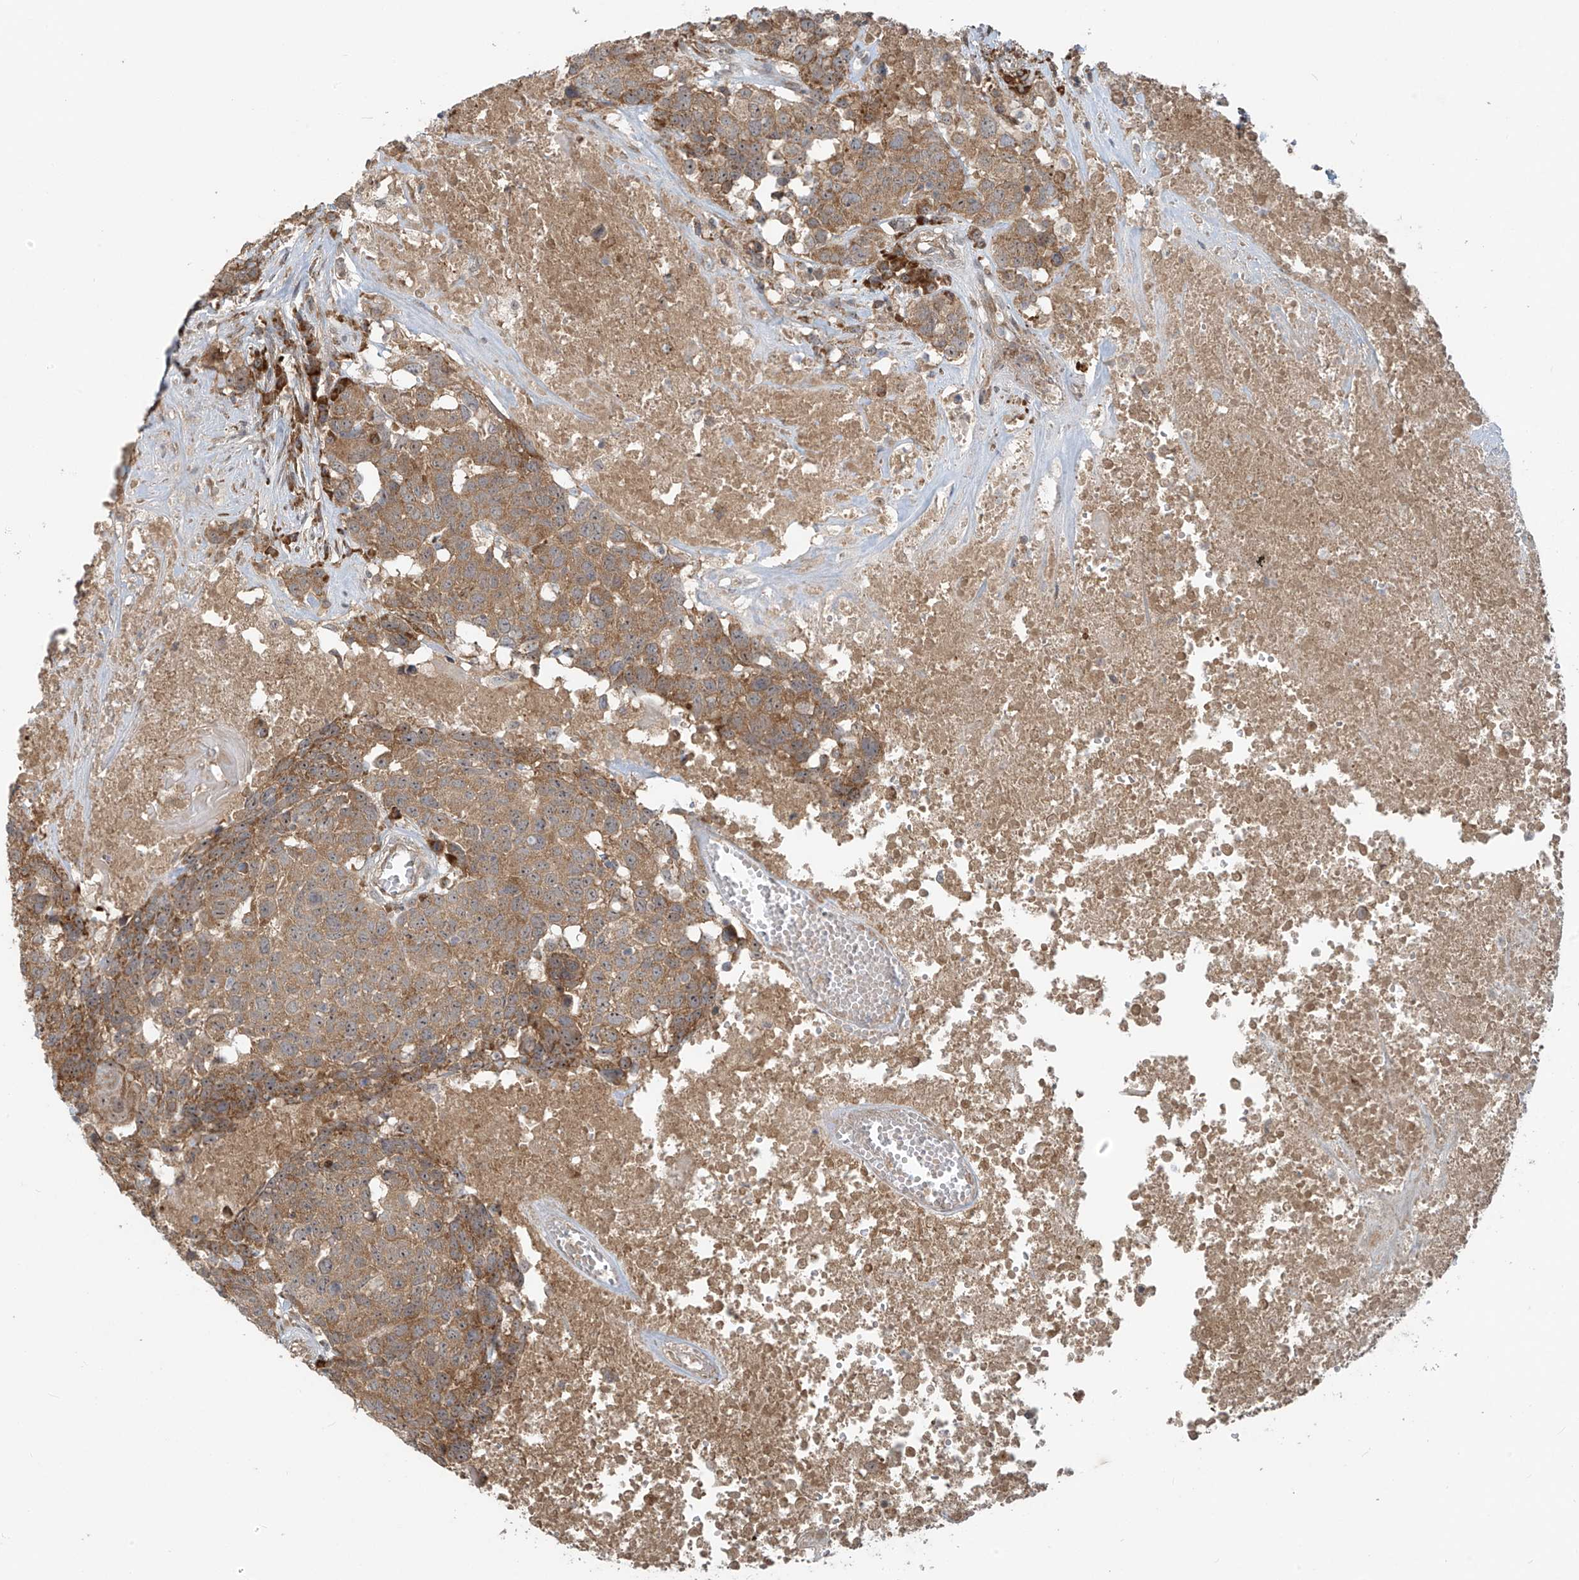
{"staining": {"intensity": "moderate", "quantity": ">75%", "location": "cytoplasmic/membranous"}, "tissue": "head and neck cancer", "cell_type": "Tumor cells", "image_type": "cancer", "snomed": [{"axis": "morphology", "description": "Squamous cell carcinoma, NOS"}, {"axis": "topography", "description": "Head-Neck"}], "caption": "This photomicrograph shows immunohistochemistry (IHC) staining of head and neck cancer (squamous cell carcinoma), with medium moderate cytoplasmic/membranous expression in approximately >75% of tumor cells.", "gene": "KATNIP", "patient": {"sex": "male", "age": 66}}